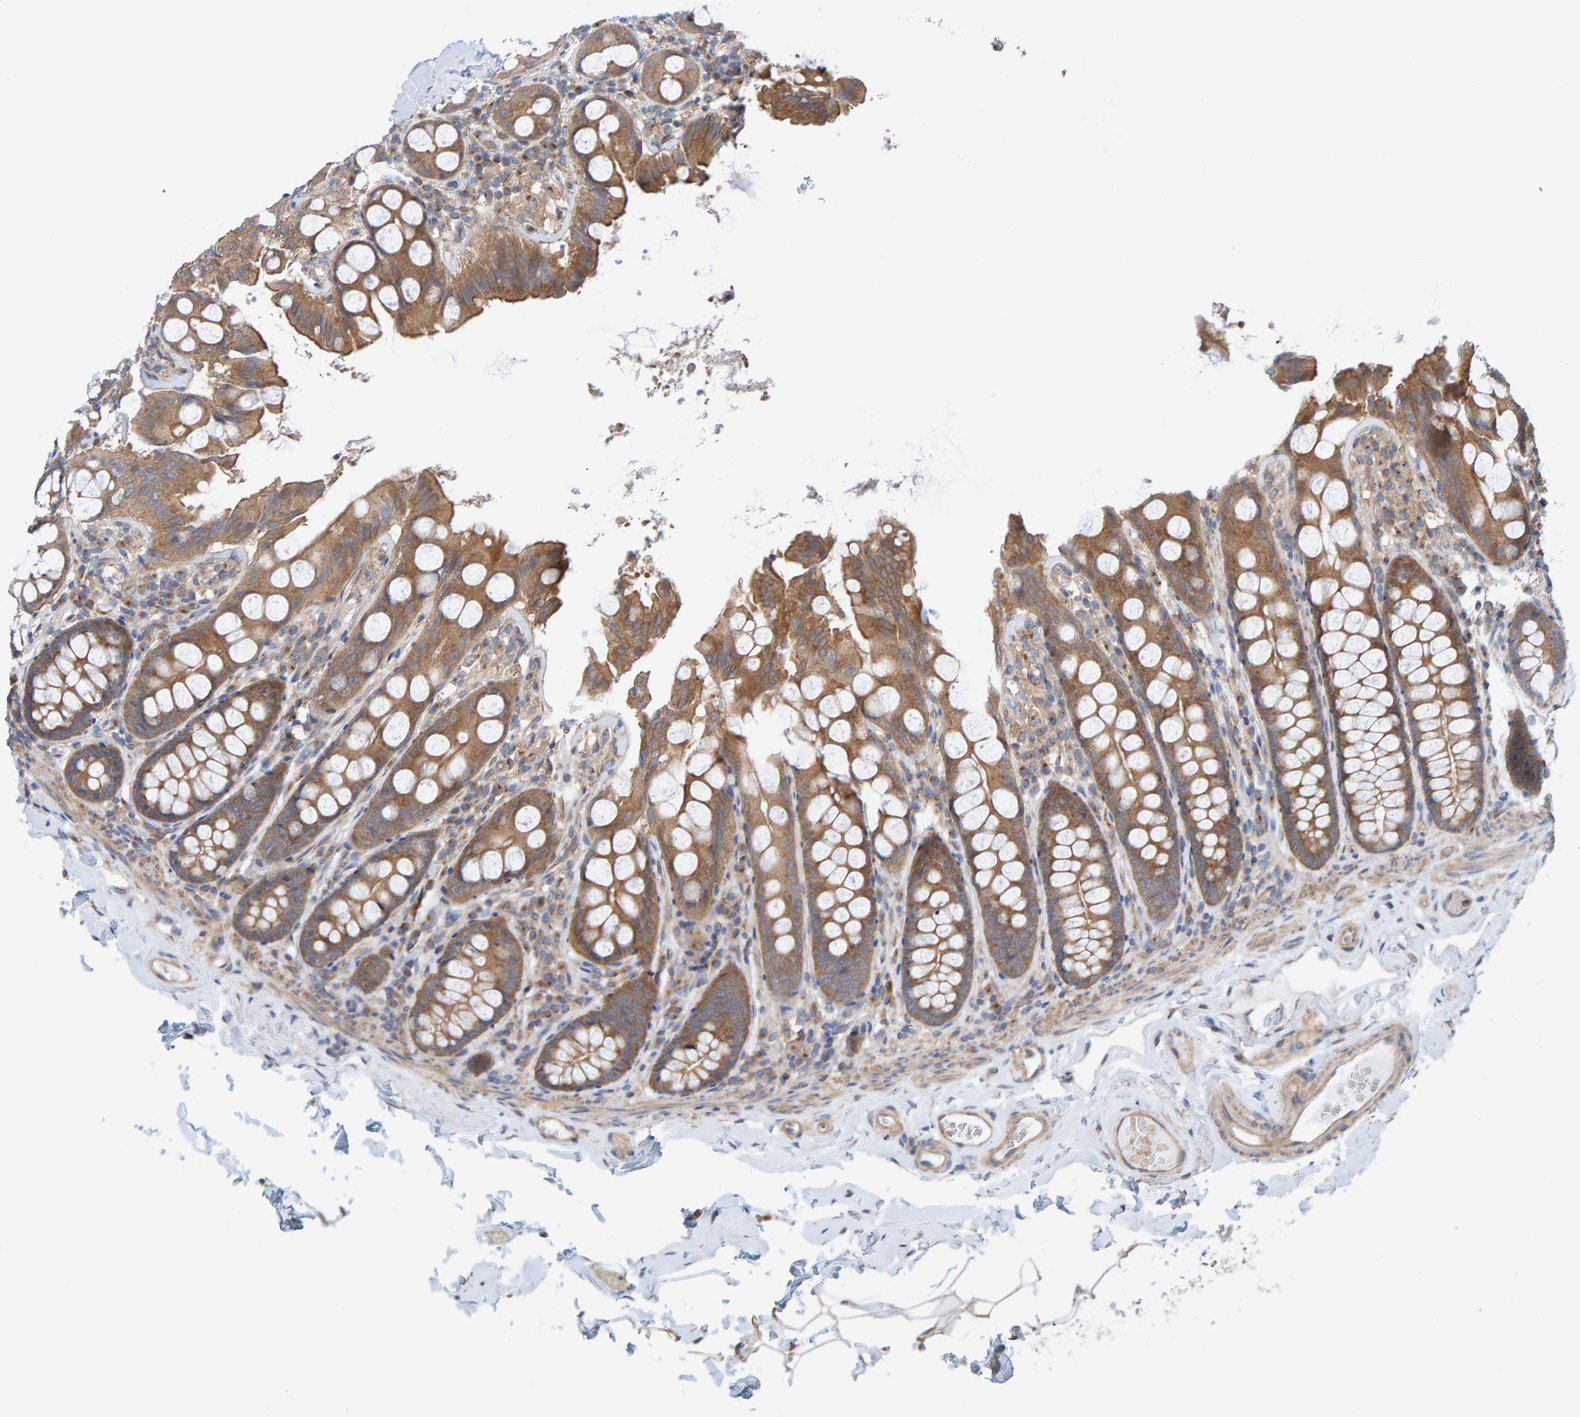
{"staining": {"intensity": "moderate", "quantity": ">75%", "location": "cytoplasmic/membranous"}, "tissue": "colon", "cell_type": "Endothelial cells", "image_type": "normal", "snomed": [{"axis": "morphology", "description": "Normal tissue, NOS"}, {"axis": "topography", "description": "Colon"}, {"axis": "topography", "description": "Peripheral nerve tissue"}], "caption": "Immunohistochemistry of benign human colon displays medium levels of moderate cytoplasmic/membranous expression in approximately >75% of endothelial cells. (IHC, brightfield microscopy, high magnification).", "gene": "UBAP1", "patient": {"sex": "female", "age": 61}}